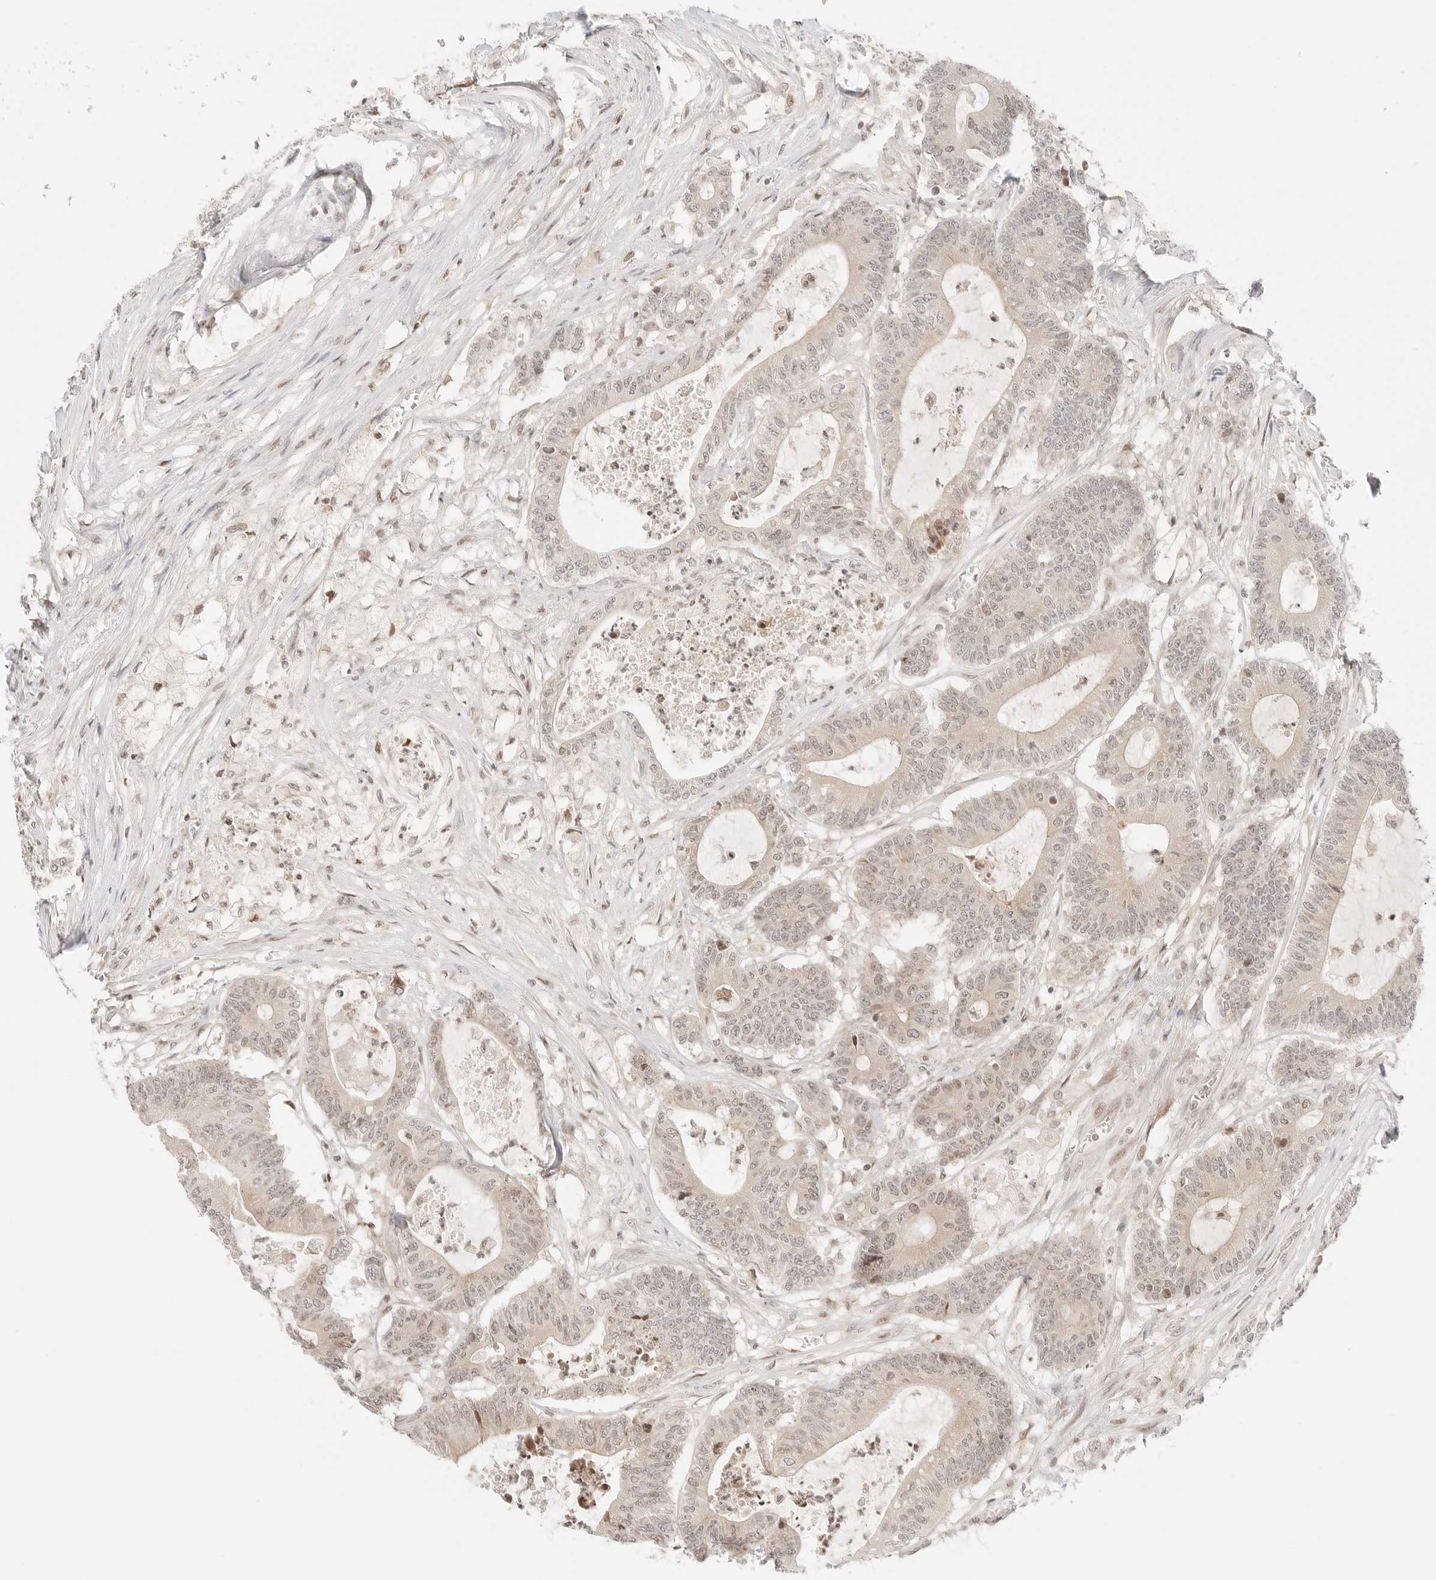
{"staining": {"intensity": "negative", "quantity": "none", "location": "none"}, "tissue": "colorectal cancer", "cell_type": "Tumor cells", "image_type": "cancer", "snomed": [{"axis": "morphology", "description": "Adenocarcinoma, NOS"}, {"axis": "topography", "description": "Colon"}], "caption": "Micrograph shows no significant protein staining in tumor cells of adenocarcinoma (colorectal).", "gene": "RPS6KL1", "patient": {"sex": "female", "age": 84}}